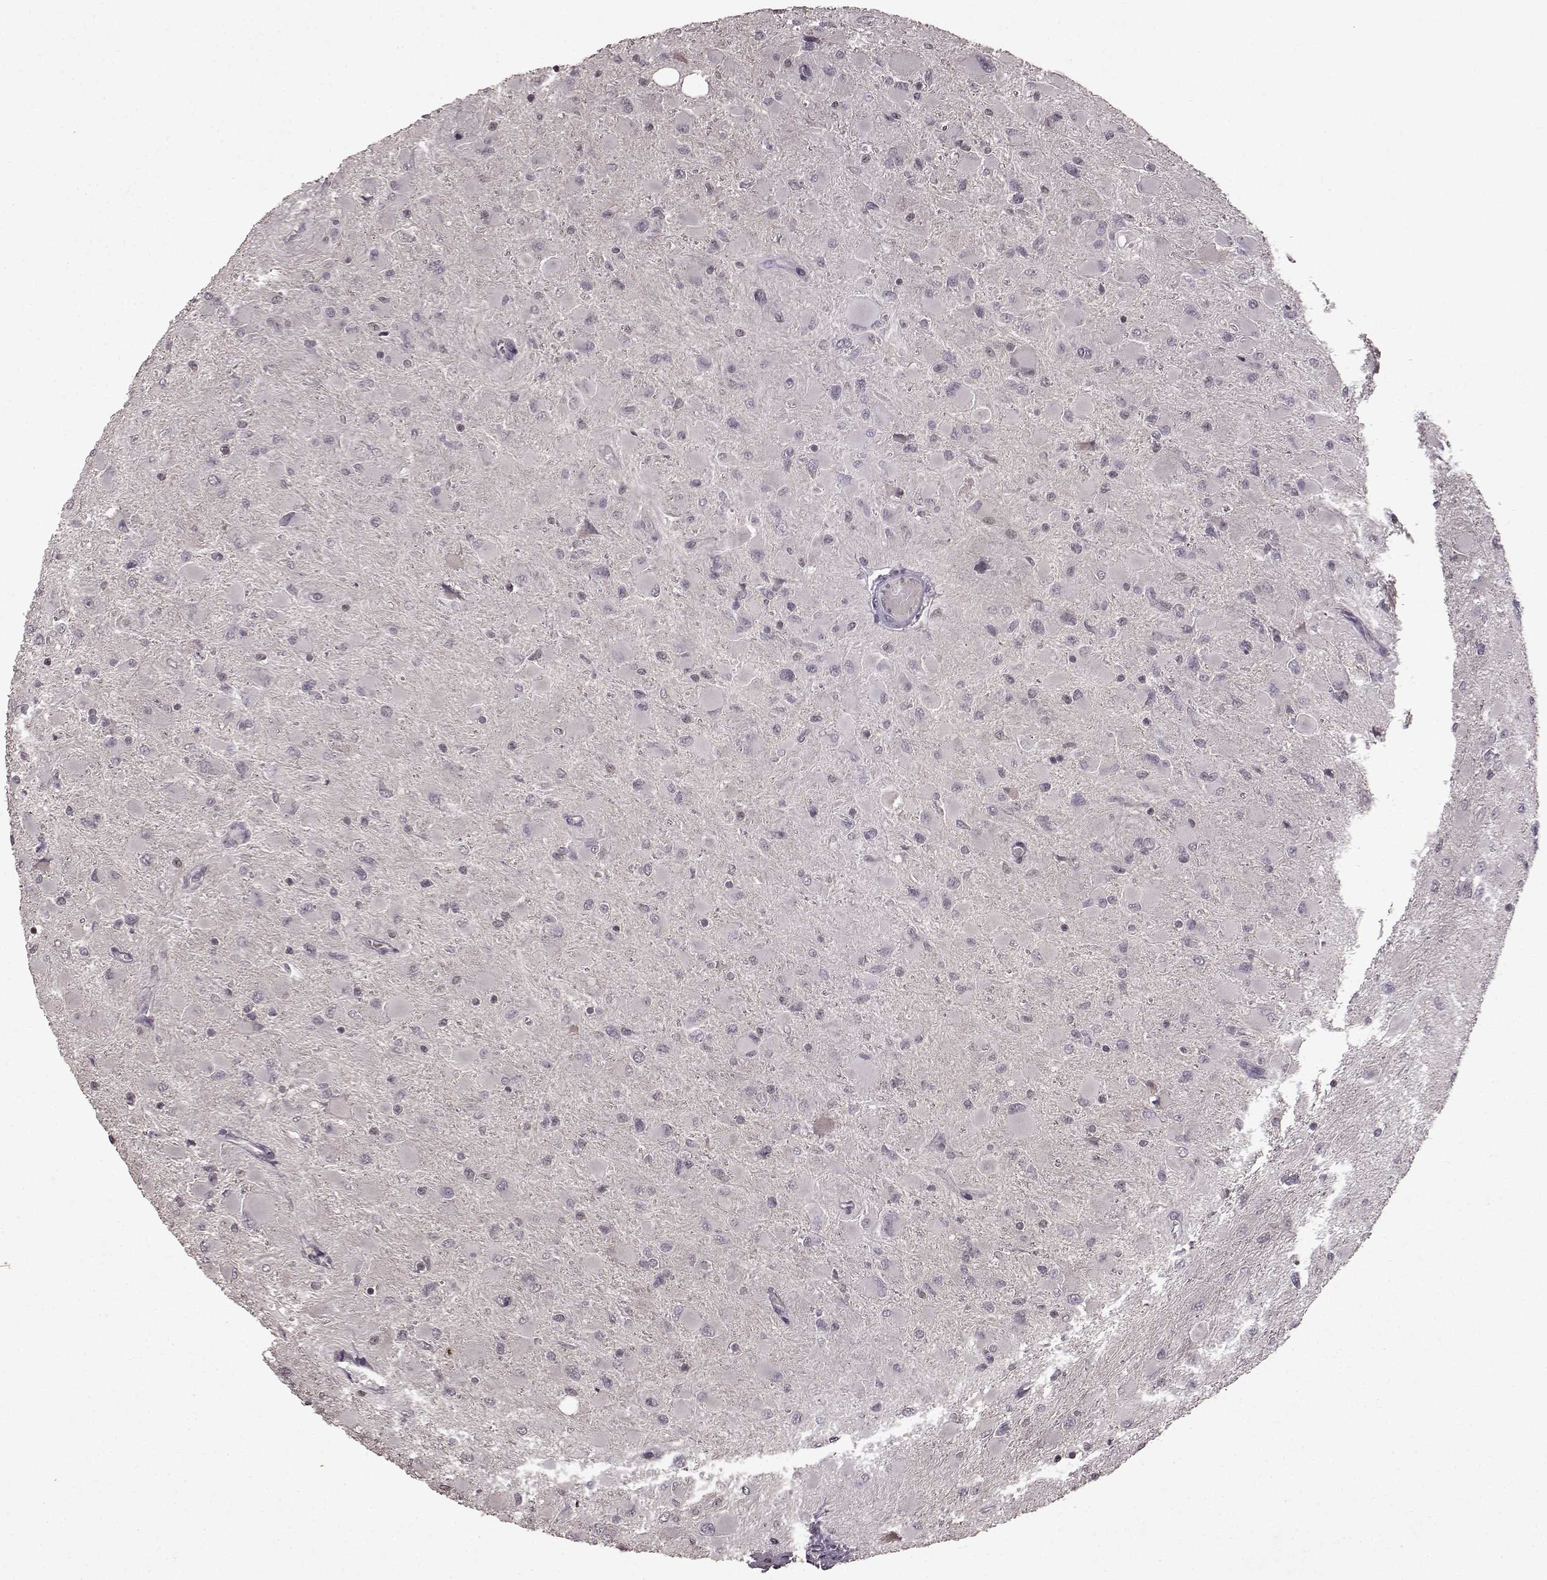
{"staining": {"intensity": "negative", "quantity": "none", "location": "none"}, "tissue": "glioma", "cell_type": "Tumor cells", "image_type": "cancer", "snomed": [{"axis": "morphology", "description": "Glioma, malignant, High grade"}, {"axis": "topography", "description": "Cerebral cortex"}], "caption": "Immunohistochemistry of glioma reveals no positivity in tumor cells.", "gene": "LHB", "patient": {"sex": "female", "age": 36}}